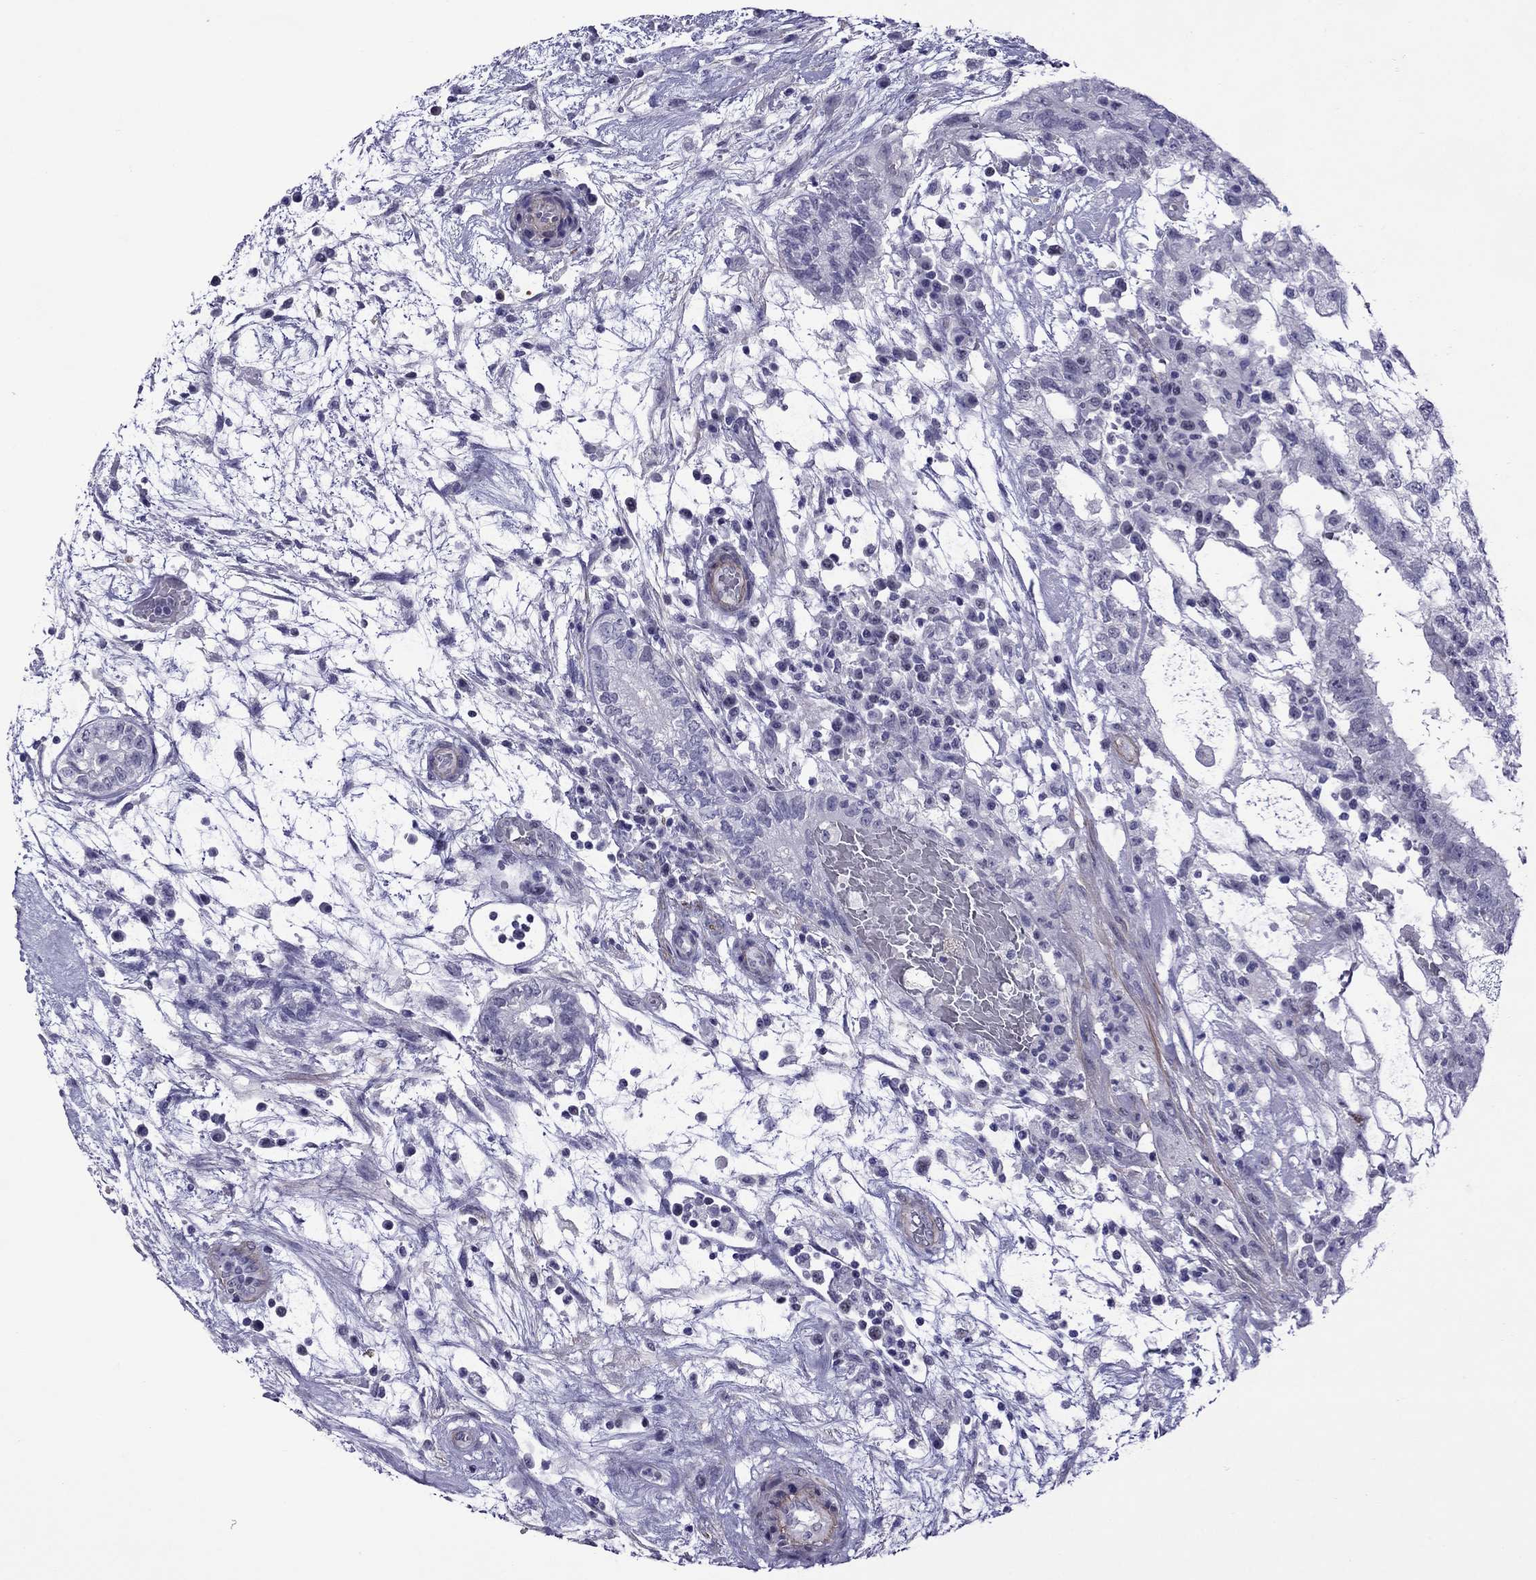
{"staining": {"intensity": "negative", "quantity": "none", "location": "none"}, "tissue": "testis cancer", "cell_type": "Tumor cells", "image_type": "cancer", "snomed": [{"axis": "morphology", "description": "Normal tissue, NOS"}, {"axis": "morphology", "description": "Carcinoma, Embryonal, NOS"}, {"axis": "topography", "description": "Testis"}, {"axis": "topography", "description": "Epididymis"}], "caption": "There is no significant expression in tumor cells of embryonal carcinoma (testis).", "gene": "CHRNA5", "patient": {"sex": "male", "age": 32}}